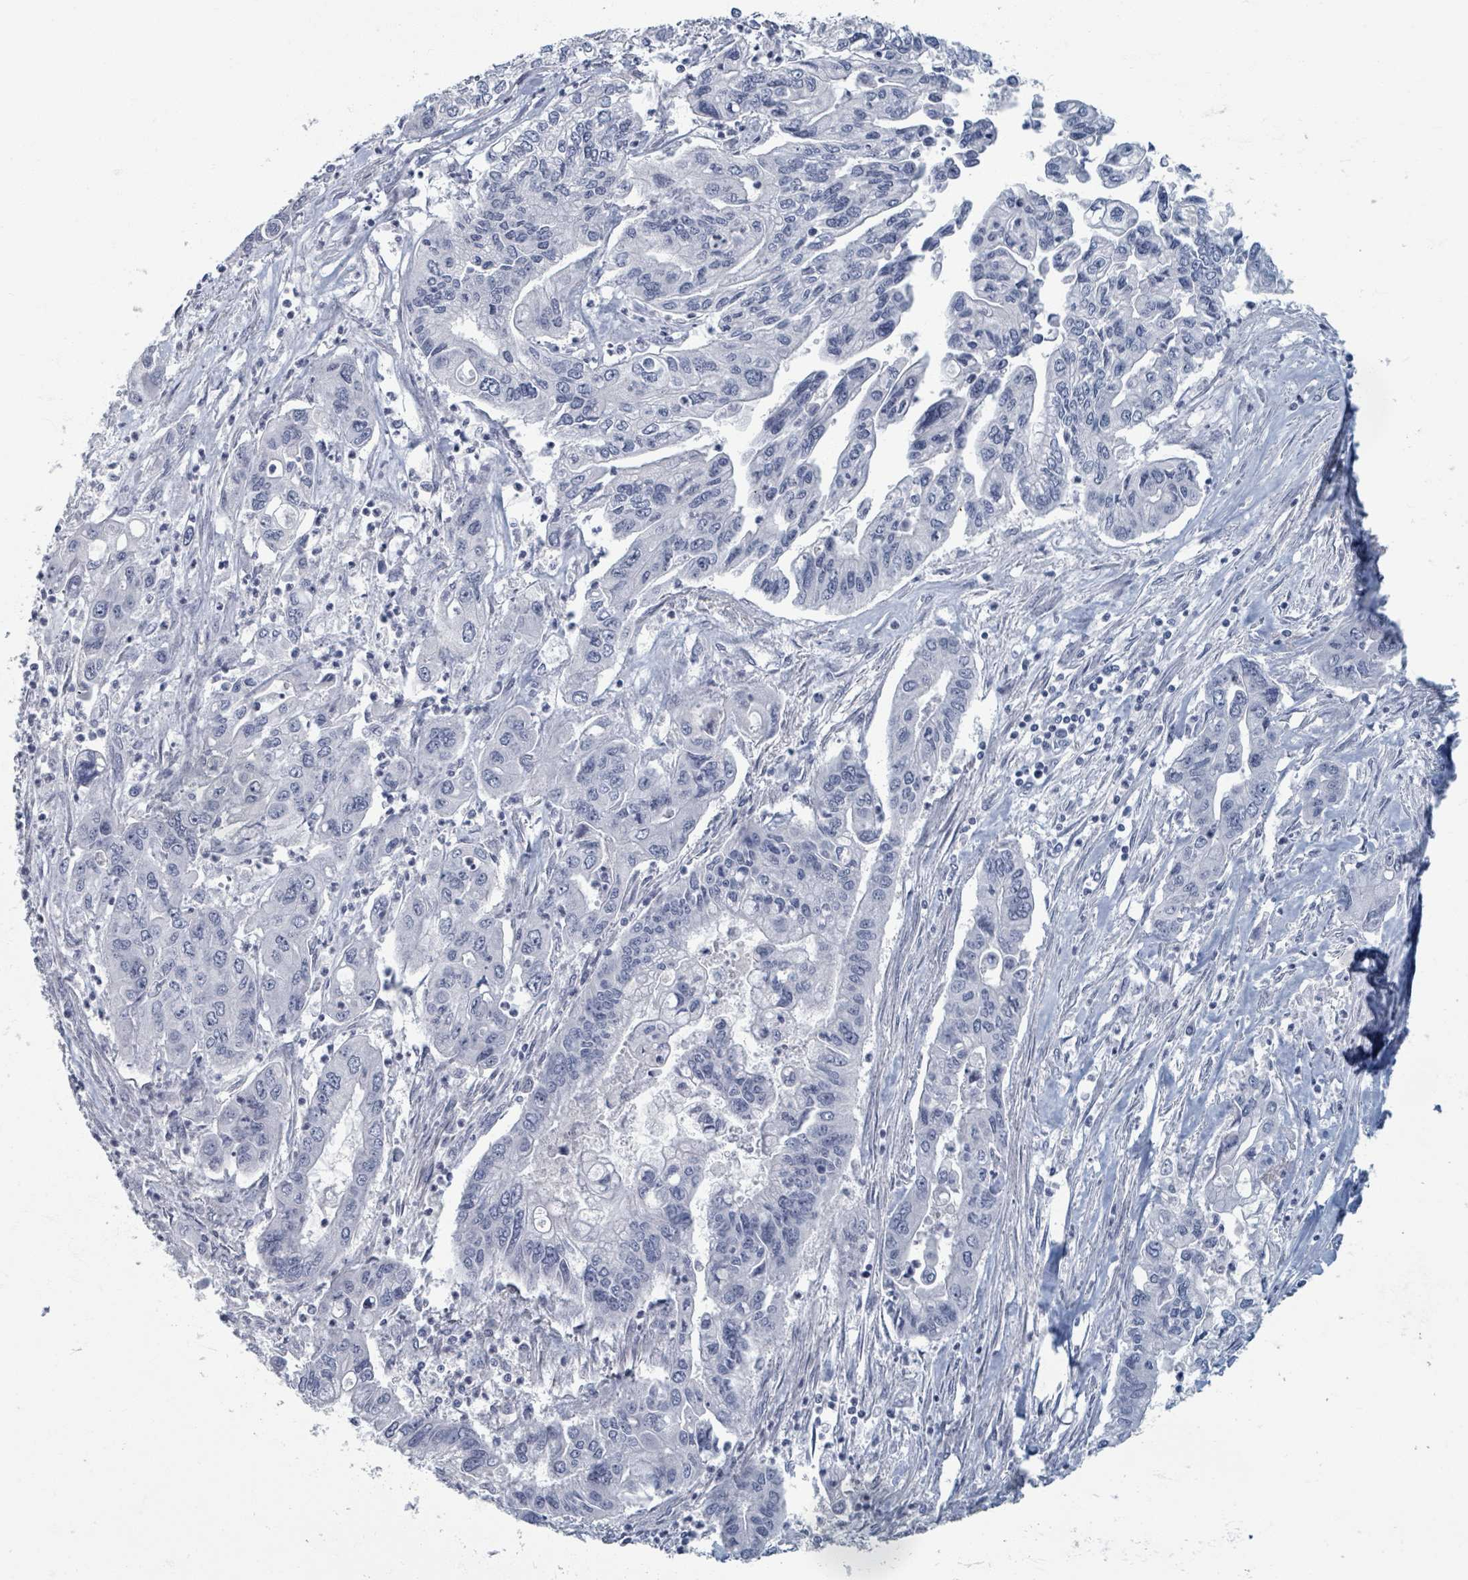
{"staining": {"intensity": "negative", "quantity": "none", "location": "none"}, "tissue": "pancreatic cancer", "cell_type": "Tumor cells", "image_type": "cancer", "snomed": [{"axis": "morphology", "description": "Adenocarcinoma, NOS"}, {"axis": "topography", "description": "Pancreas"}], "caption": "Immunohistochemical staining of pancreatic cancer (adenocarcinoma) shows no significant positivity in tumor cells. Brightfield microscopy of immunohistochemistry (IHC) stained with DAB (3,3'-diaminobenzidine) (brown) and hematoxylin (blue), captured at high magnification.", "gene": "TAS2R1", "patient": {"sex": "male", "age": 62}}